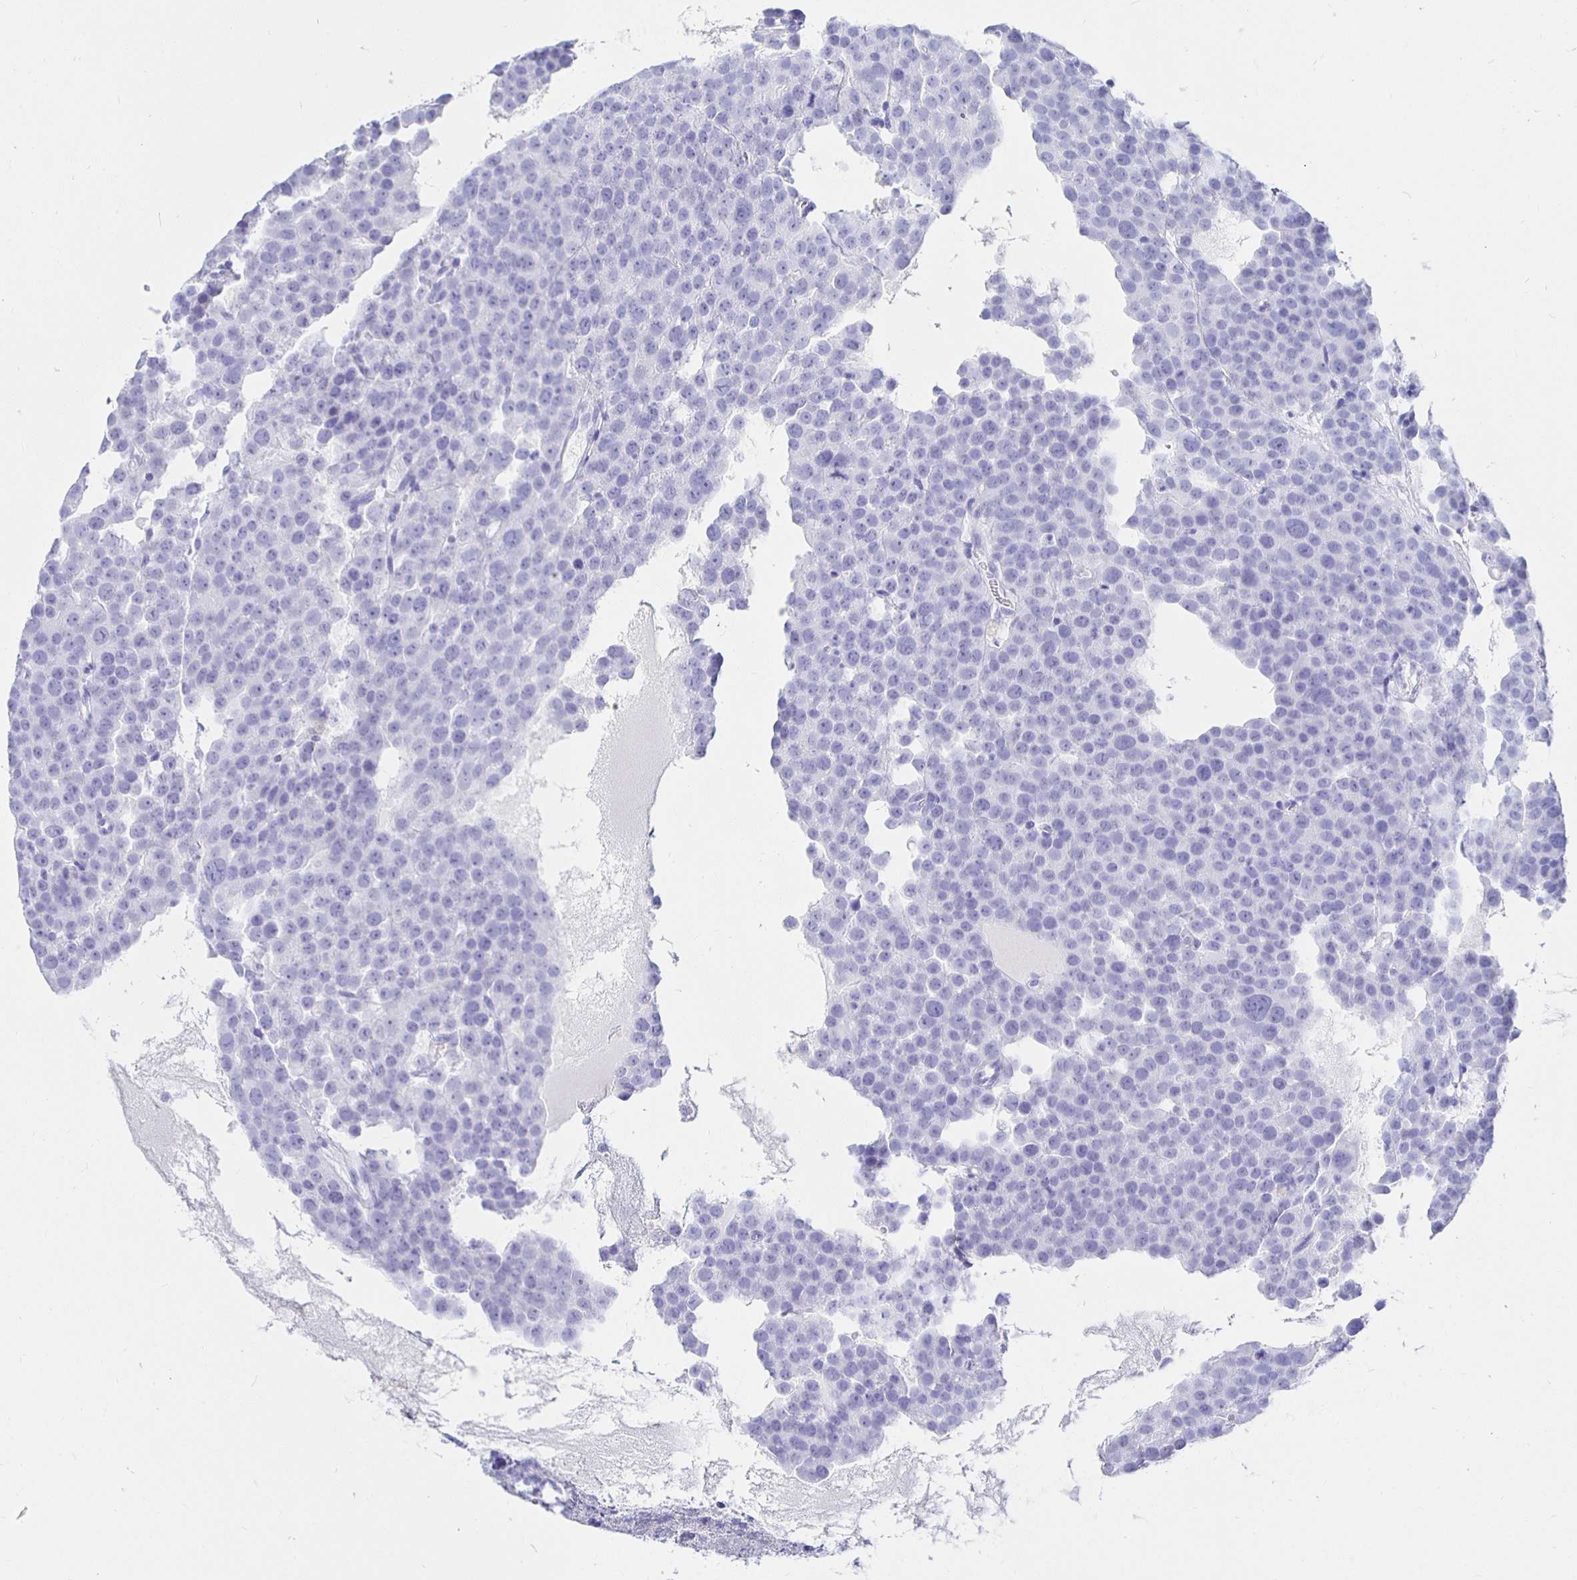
{"staining": {"intensity": "negative", "quantity": "none", "location": "none"}, "tissue": "testis cancer", "cell_type": "Tumor cells", "image_type": "cancer", "snomed": [{"axis": "morphology", "description": "Seminoma, NOS"}, {"axis": "topography", "description": "Testis"}], "caption": "Testis cancer was stained to show a protein in brown. There is no significant positivity in tumor cells.", "gene": "UMOD", "patient": {"sex": "male", "age": 71}}